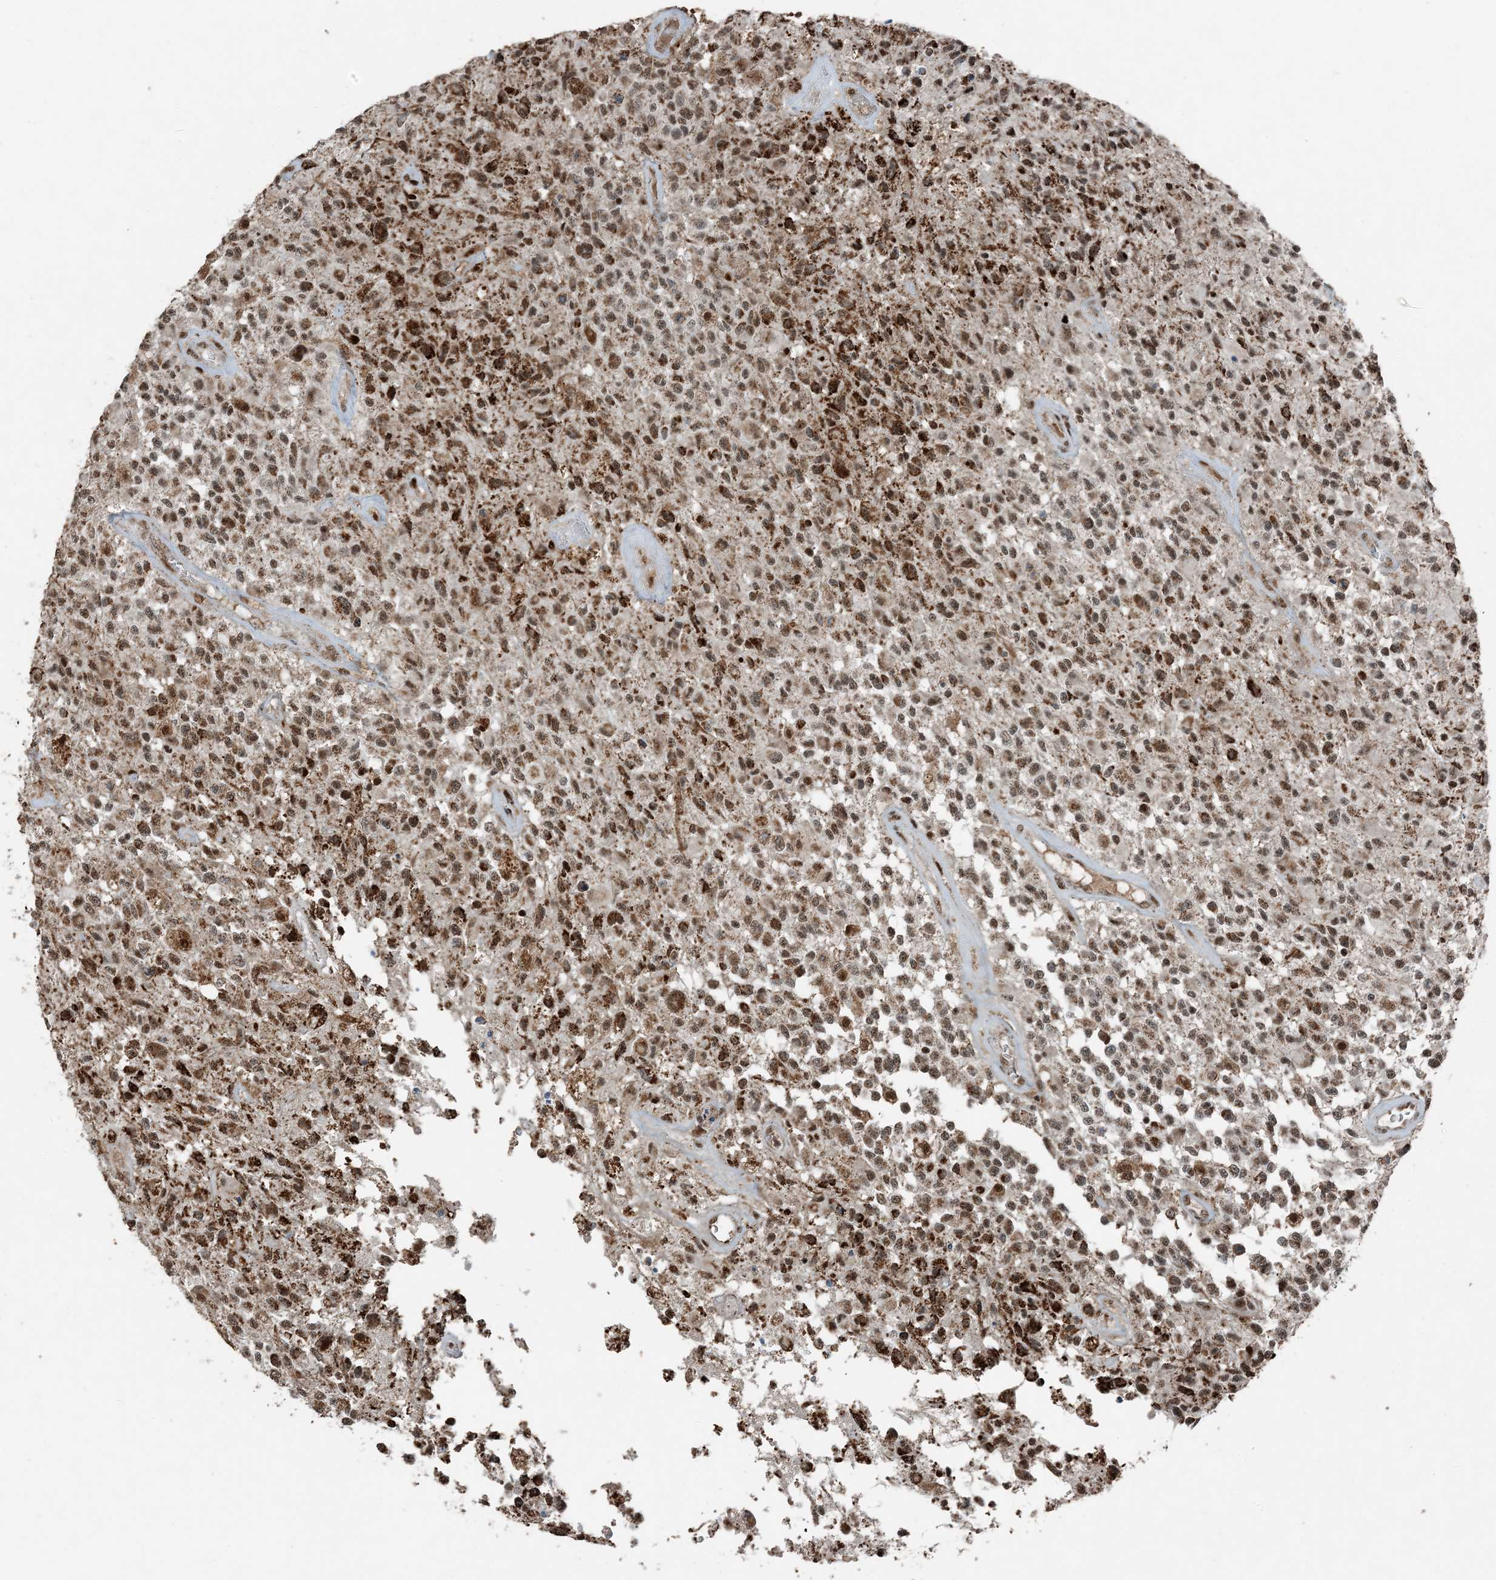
{"staining": {"intensity": "moderate", "quantity": ">75%", "location": "nuclear"}, "tissue": "glioma", "cell_type": "Tumor cells", "image_type": "cancer", "snomed": [{"axis": "morphology", "description": "Glioma, malignant, High grade"}, {"axis": "morphology", "description": "Glioblastoma, NOS"}, {"axis": "topography", "description": "Brain"}], "caption": "Glioma stained with IHC demonstrates moderate nuclear positivity in about >75% of tumor cells.", "gene": "TADA2B", "patient": {"sex": "male", "age": 60}}